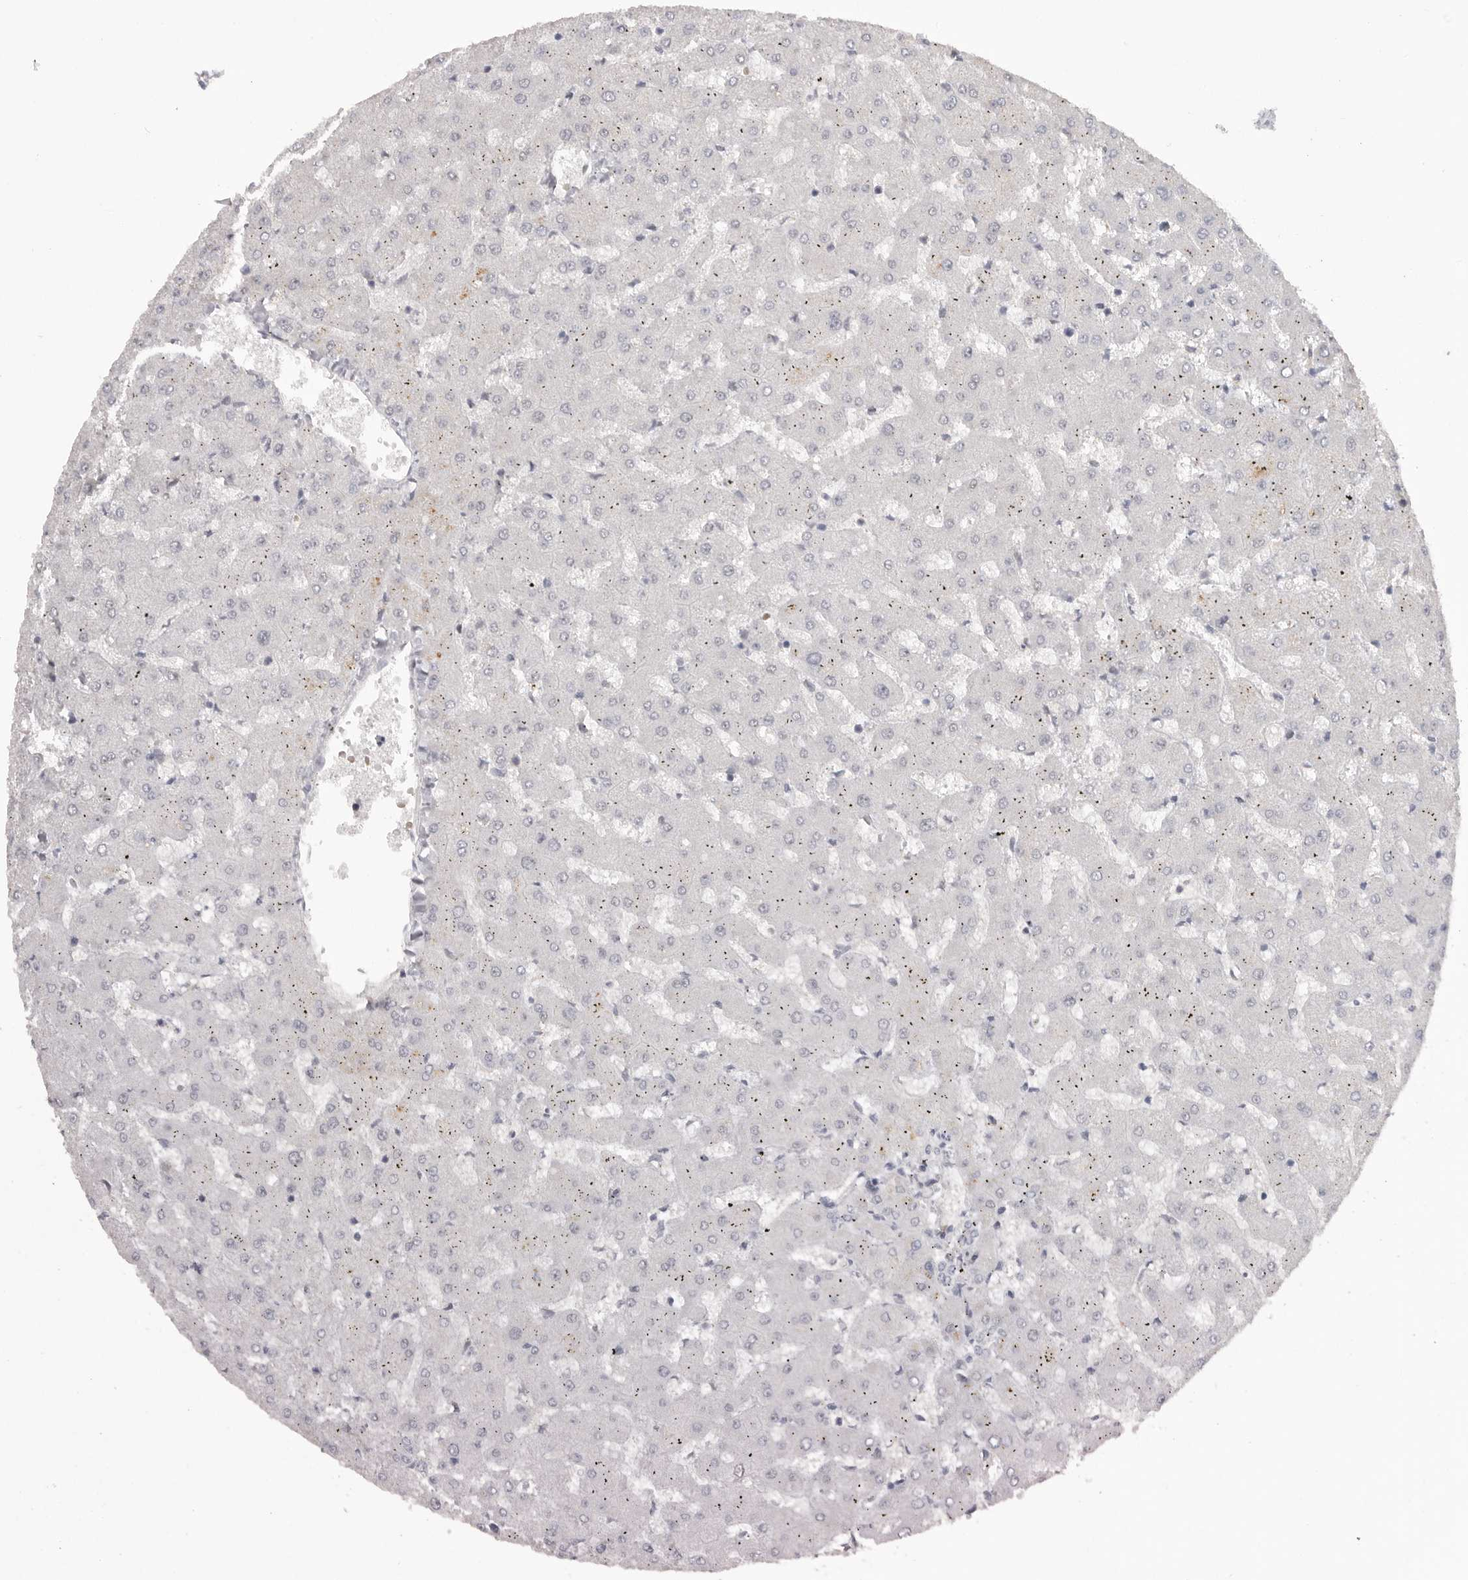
{"staining": {"intensity": "negative", "quantity": "none", "location": "none"}, "tissue": "liver", "cell_type": "Cholangiocytes", "image_type": "normal", "snomed": [{"axis": "morphology", "description": "Normal tissue, NOS"}, {"axis": "topography", "description": "Liver"}], "caption": "This is a micrograph of immunohistochemistry staining of benign liver, which shows no staining in cholangiocytes.", "gene": "PLEKHF1", "patient": {"sex": "female", "age": 63}}